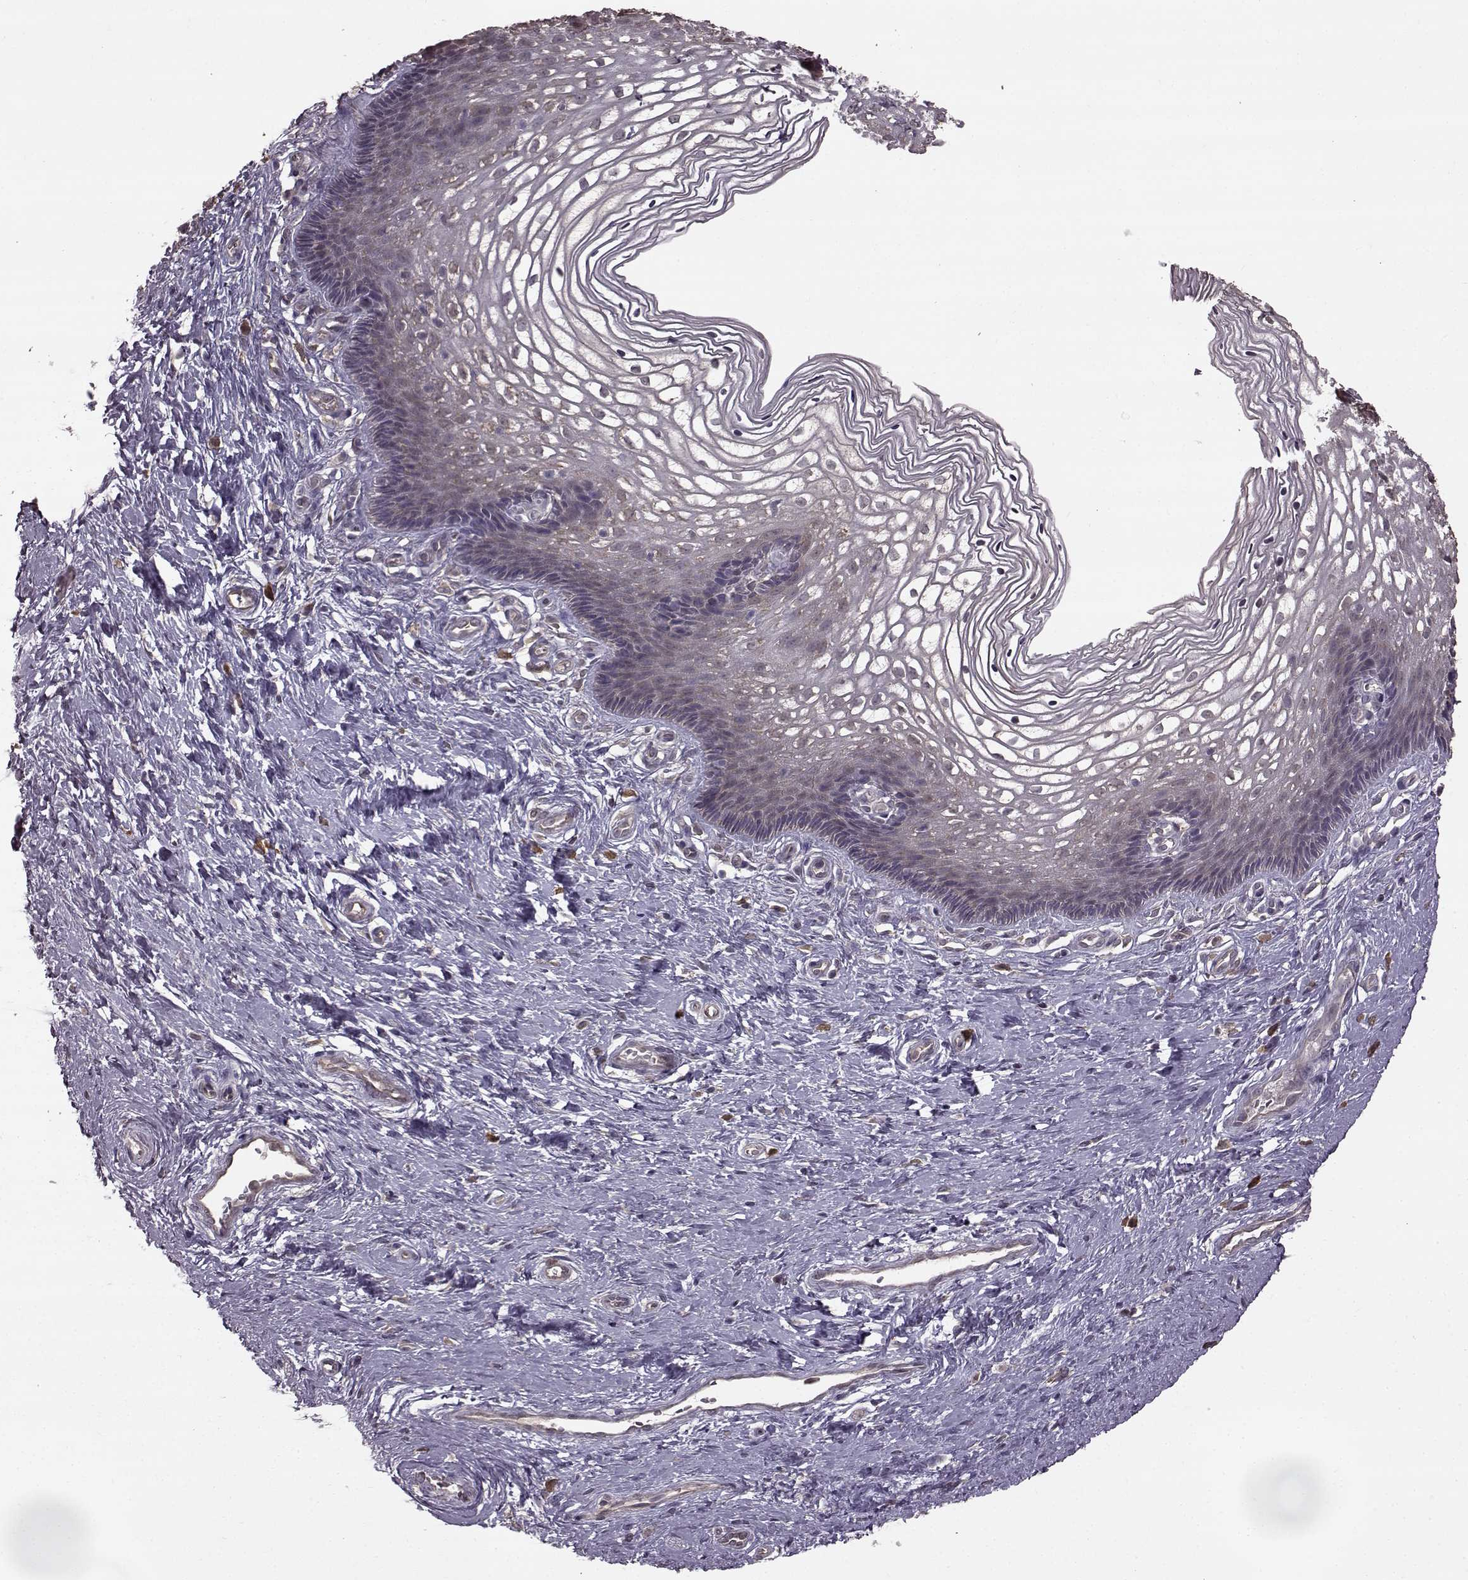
{"staining": {"intensity": "moderate", "quantity": ">75%", "location": "cytoplasmic/membranous"}, "tissue": "cervix", "cell_type": "Glandular cells", "image_type": "normal", "snomed": [{"axis": "morphology", "description": "Normal tissue, NOS"}, {"axis": "topography", "description": "Cervix"}], "caption": "Protein staining of unremarkable cervix shows moderate cytoplasmic/membranous staining in approximately >75% of glandular cells.", "gene": "NME1", "patient": {"sex": "female", "age": 34}}